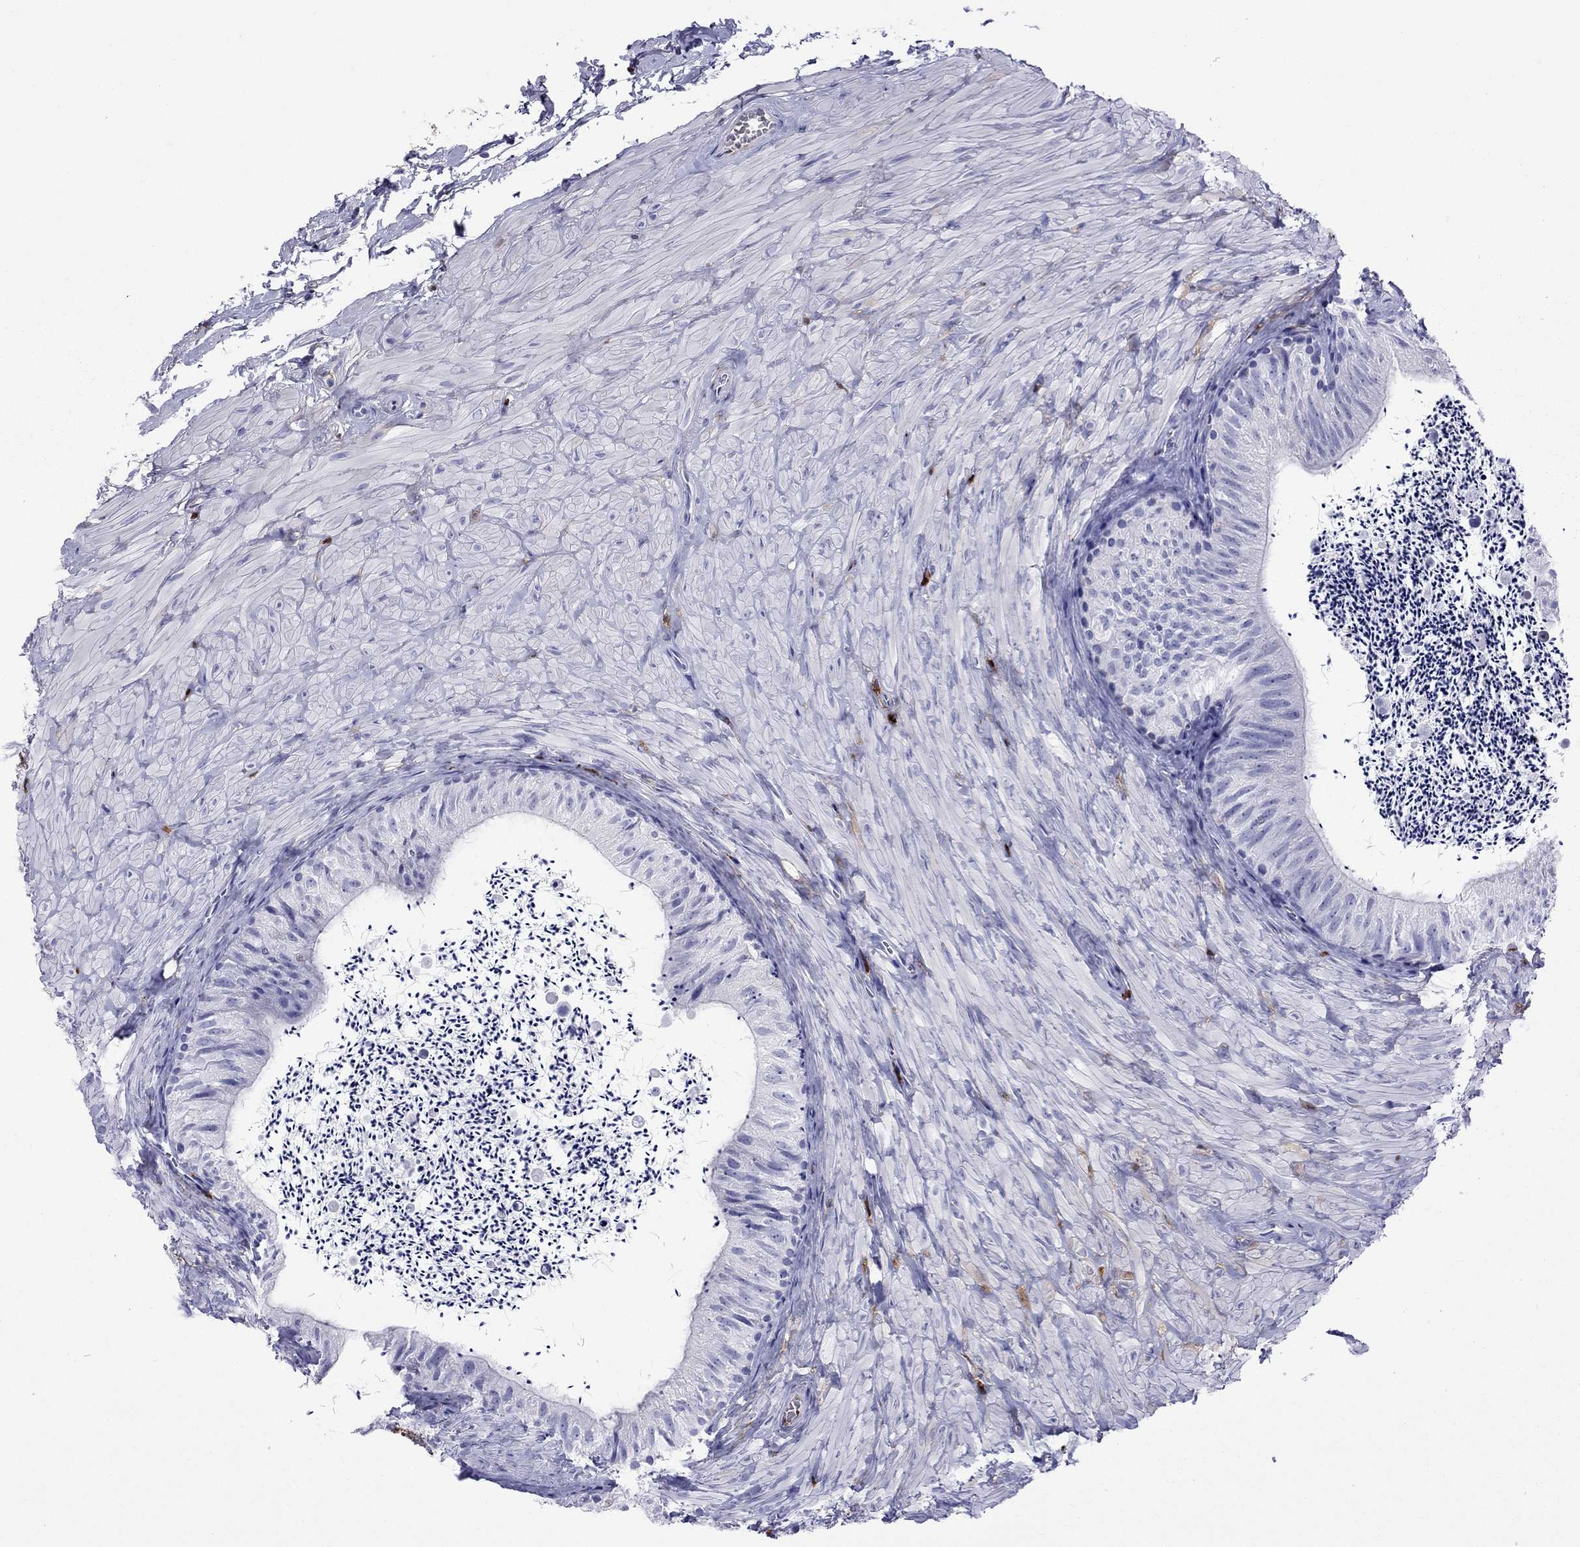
{"staining": {"intensity": "negative", "quantity": "none", "location": "none"}, "tissue": "epididymis", "cell_type": "Glandular cells", "image_type": "normal", "snomed": [{"axis": "morphology", "description": "Normal tissue, NOS"}, {"axis": "topography", "description": "Epididymis"}], "caption": "IHC of normal human epididymis demonstrates no staining in glandular cells. (DAB (3,3'-diaminobenzidine) immunohistochemistry (IHC), high magnification).", "gene": "SERPINA3", "patient": {"sex": "male", "age": 32}}